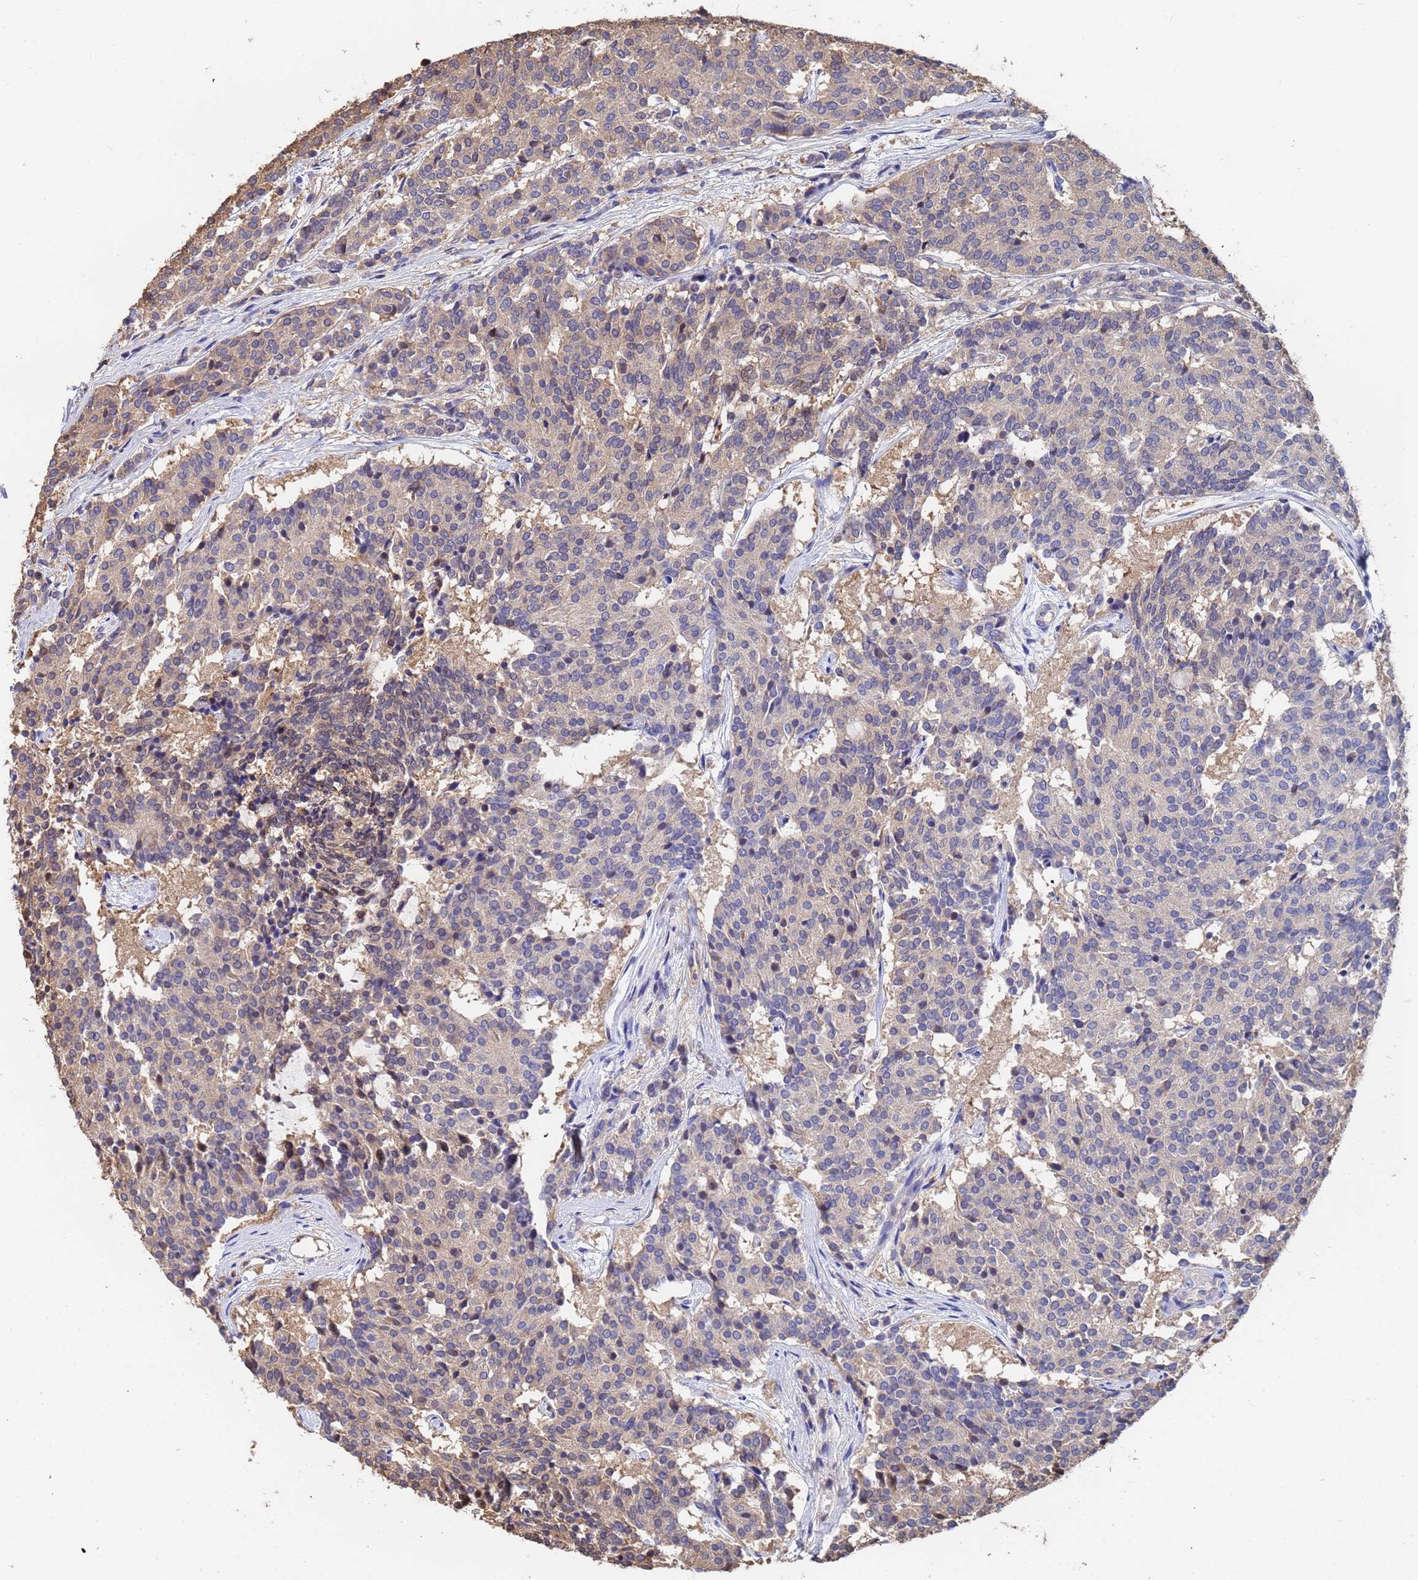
{"staining": {"intensity": "weak", "quantity": "<25%", "location": "cytoplasmic/membranous"}, "tissue": "carcinoid", "cell_type": "Tumor cells", "image_type": "cancer", "snomed": [{"axis": "morphology", "description": "Carcinoid, malignant, NOS"}, {"axis": "topography", "description": "Pancreas"}], "caption": "This is an immunohistochemistry micrograph of carcinoid. There is no positivity in tumor cells.", "gene": "FAM25A", "patient": {"sex": "female", "age": 54}}